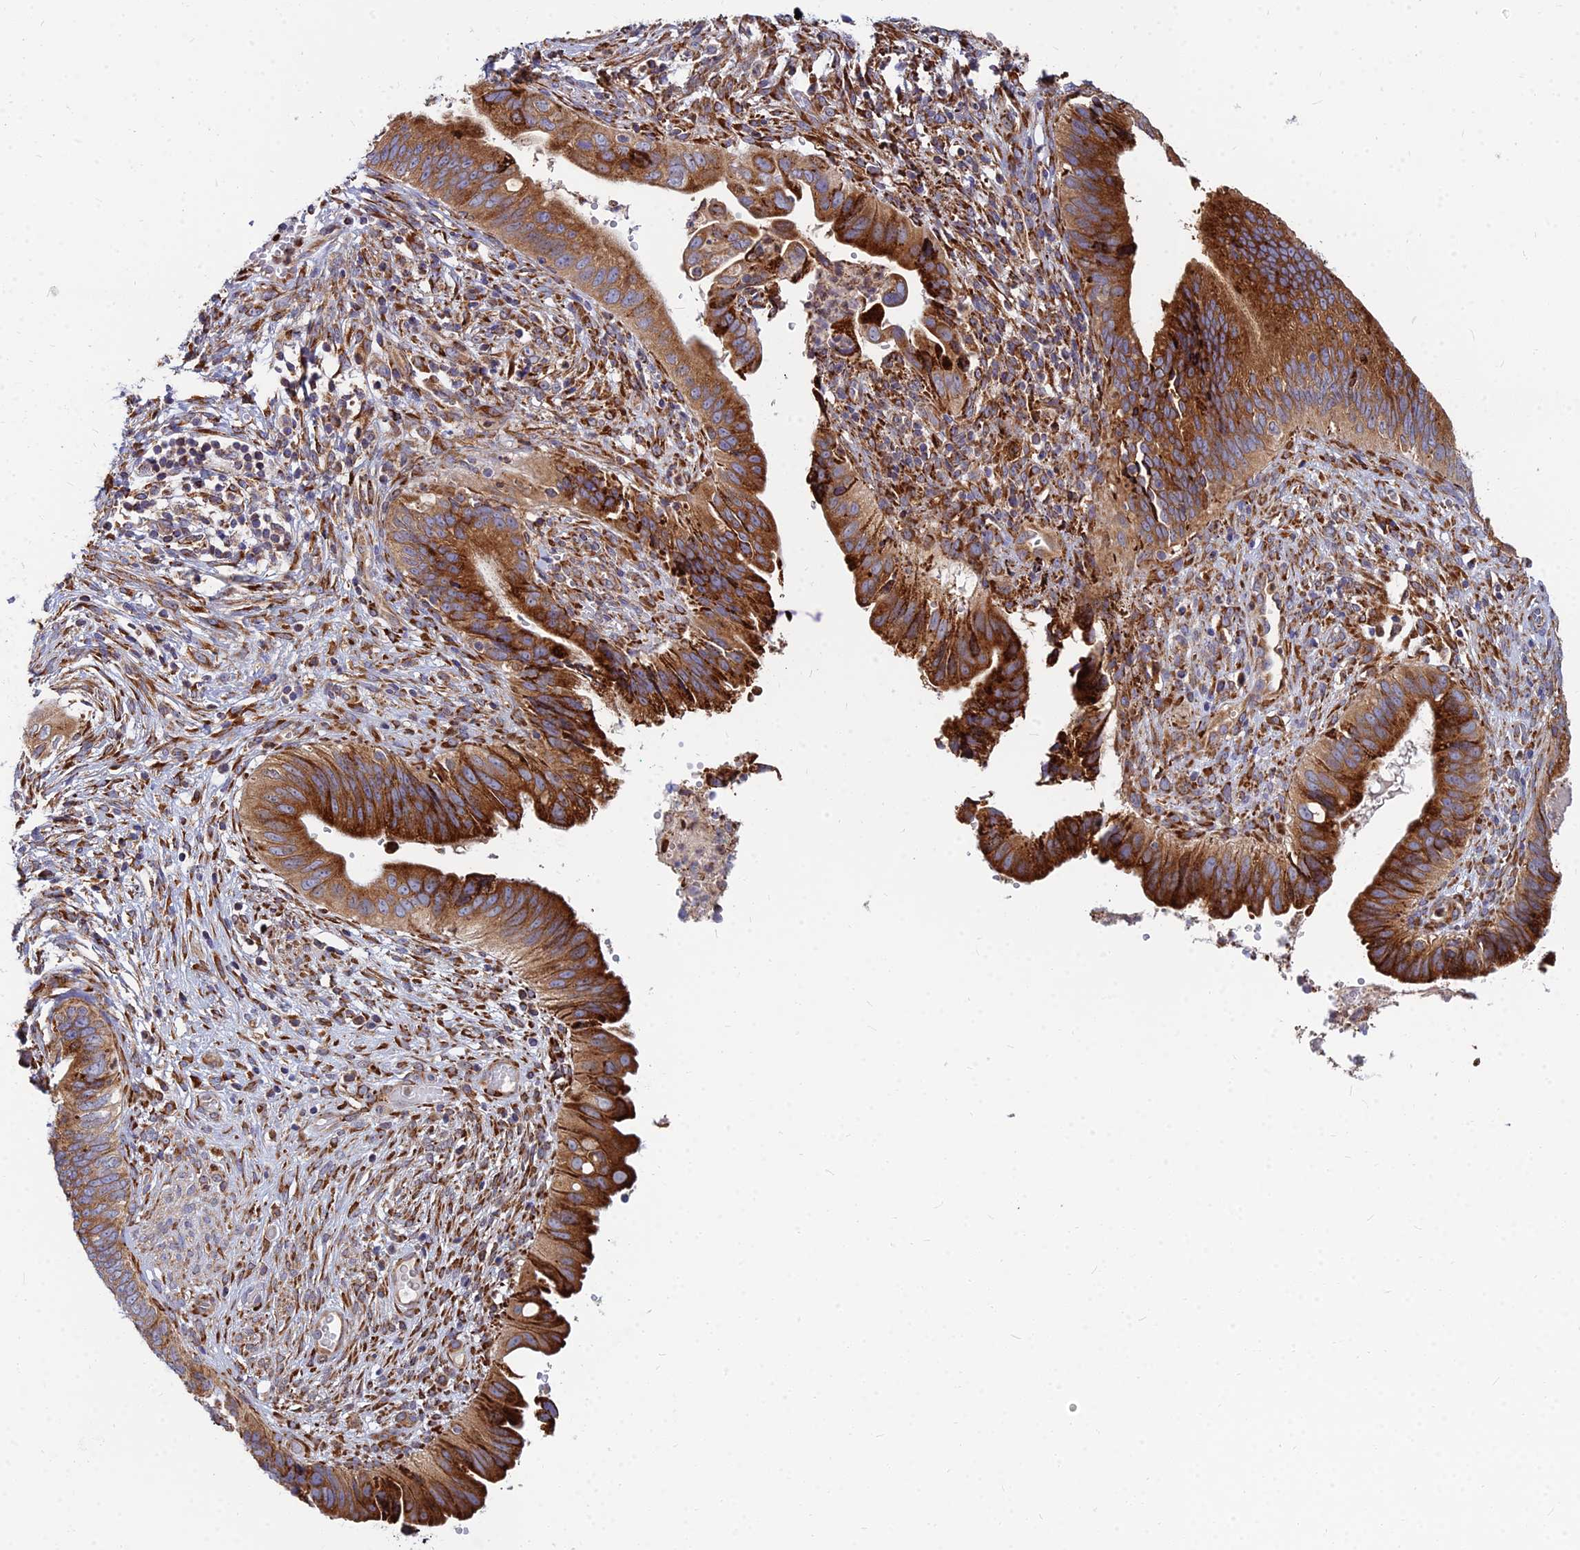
{"staining": {"intensity": "strong", "quantity": ">75%", "location": "cytoplasmic/membranous"}, "tissue": "cervical cancer", "cell_type": "Tumor cells", "image_type": "cancer", "snomed": [{"axis": "morphology", "description": "Adenocarcinoma, NOS"}, {"axis": "topography", "description": "Cervix"}], "caption": "Immunohistochemistry (IHC) (DAB (3,3'-diaminobenzidine)) staining of human cervical cancer (adenocarcinoma) displays strong cytoplasmic/membranous protein positivity in approximately >75% of tumor cells.", "gene": "CCT6B", "patient": {"sex": "female", "age": 42}}